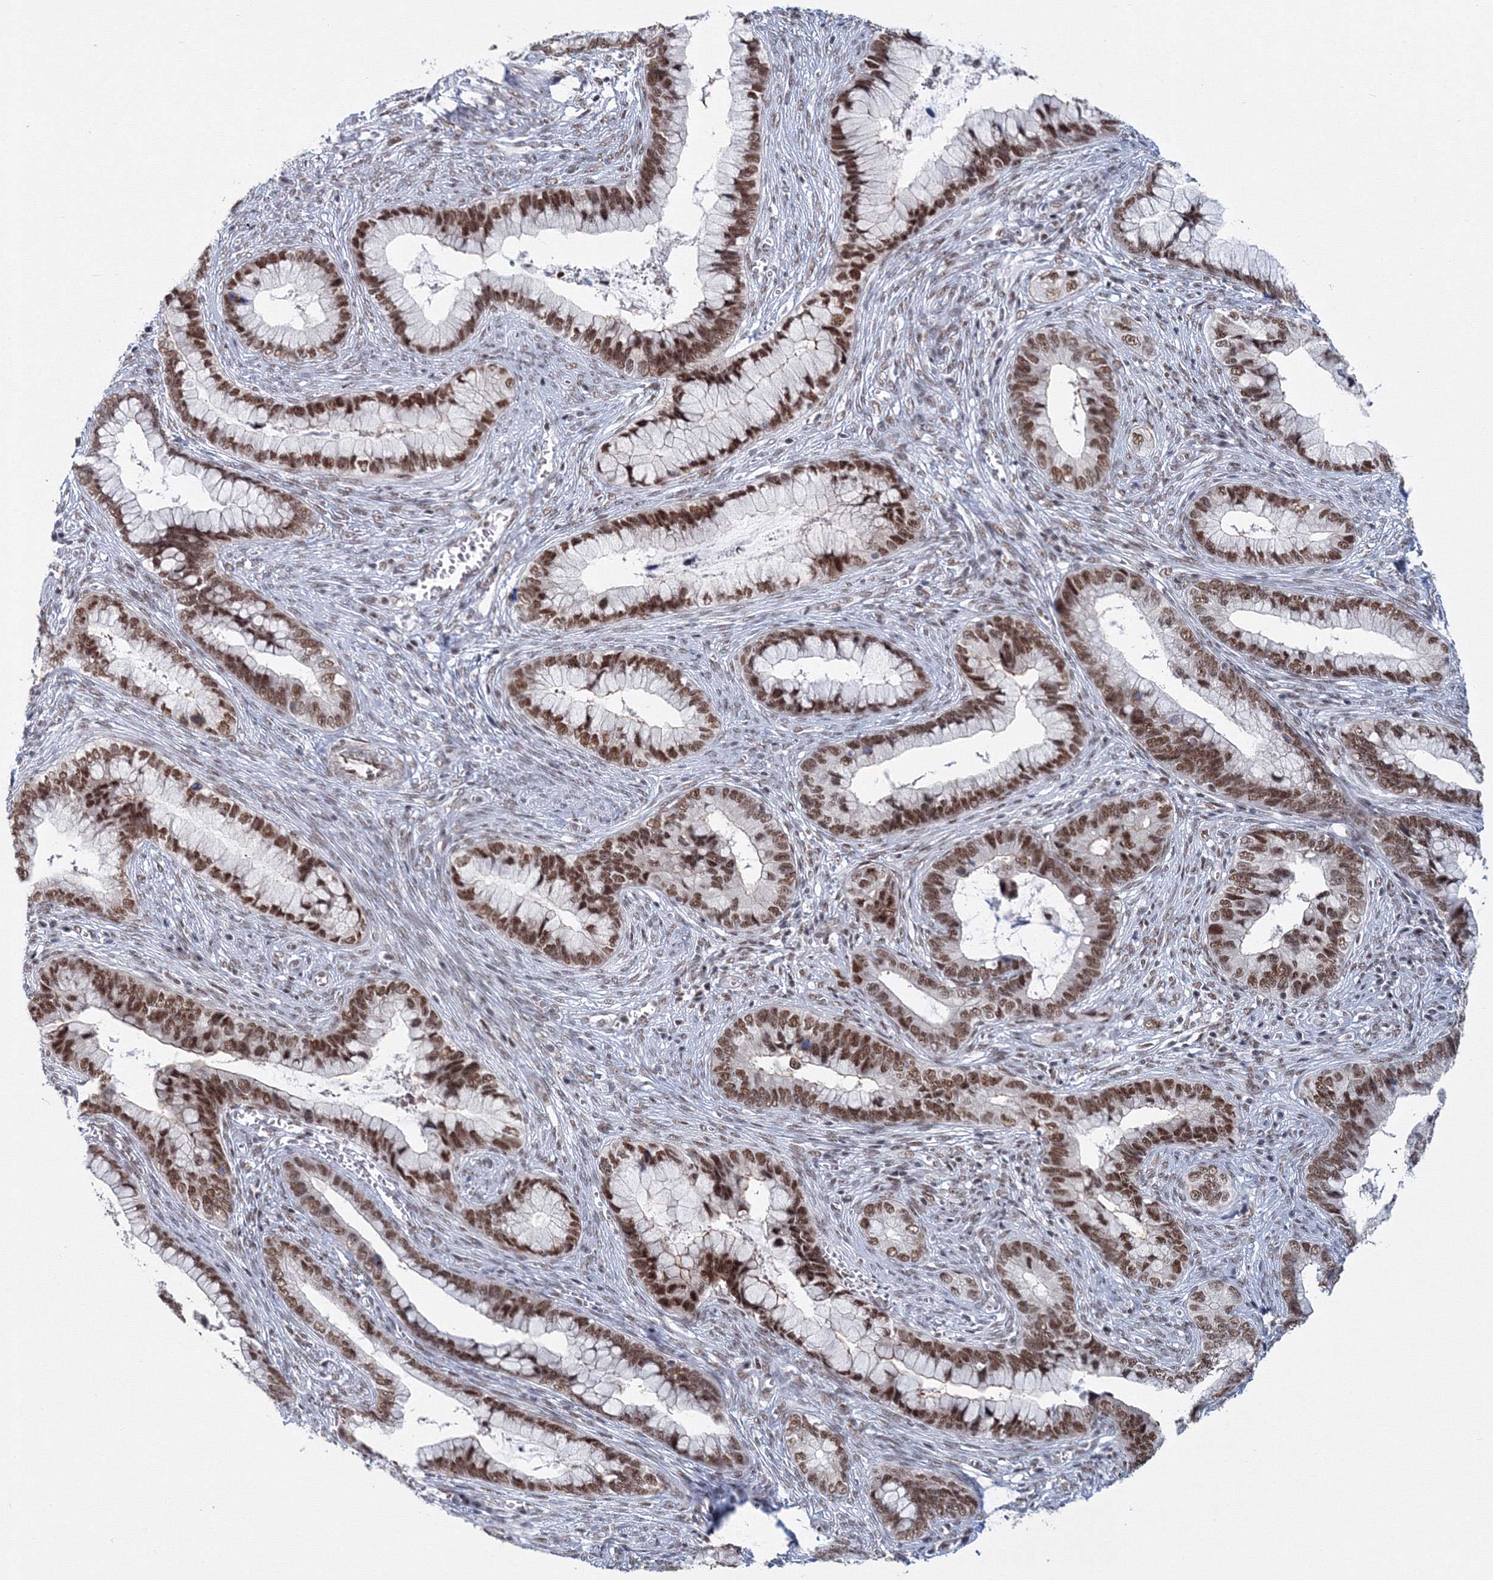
{"staining": {"intensity": "strong", "quantity": ">75%", "location": "nuclear"}, "tissue": "cervical cancer", "cell_type": "Tumor cells", "image_type": "cancer", "snomed": [{"axis": "morphology", "description": "Adenocarcinoma, NOS"}, {"axis": "topography", "description": "Cervix"}], "caption": "Strong nuclear protein positivity is seen in approximately >75% of tumor cells in cervical cancer. (Brightfield microscopy of DAB IHC at high magnification).", "gene": "SF3B6", "patient": {"sex": "female", "age": 44}}